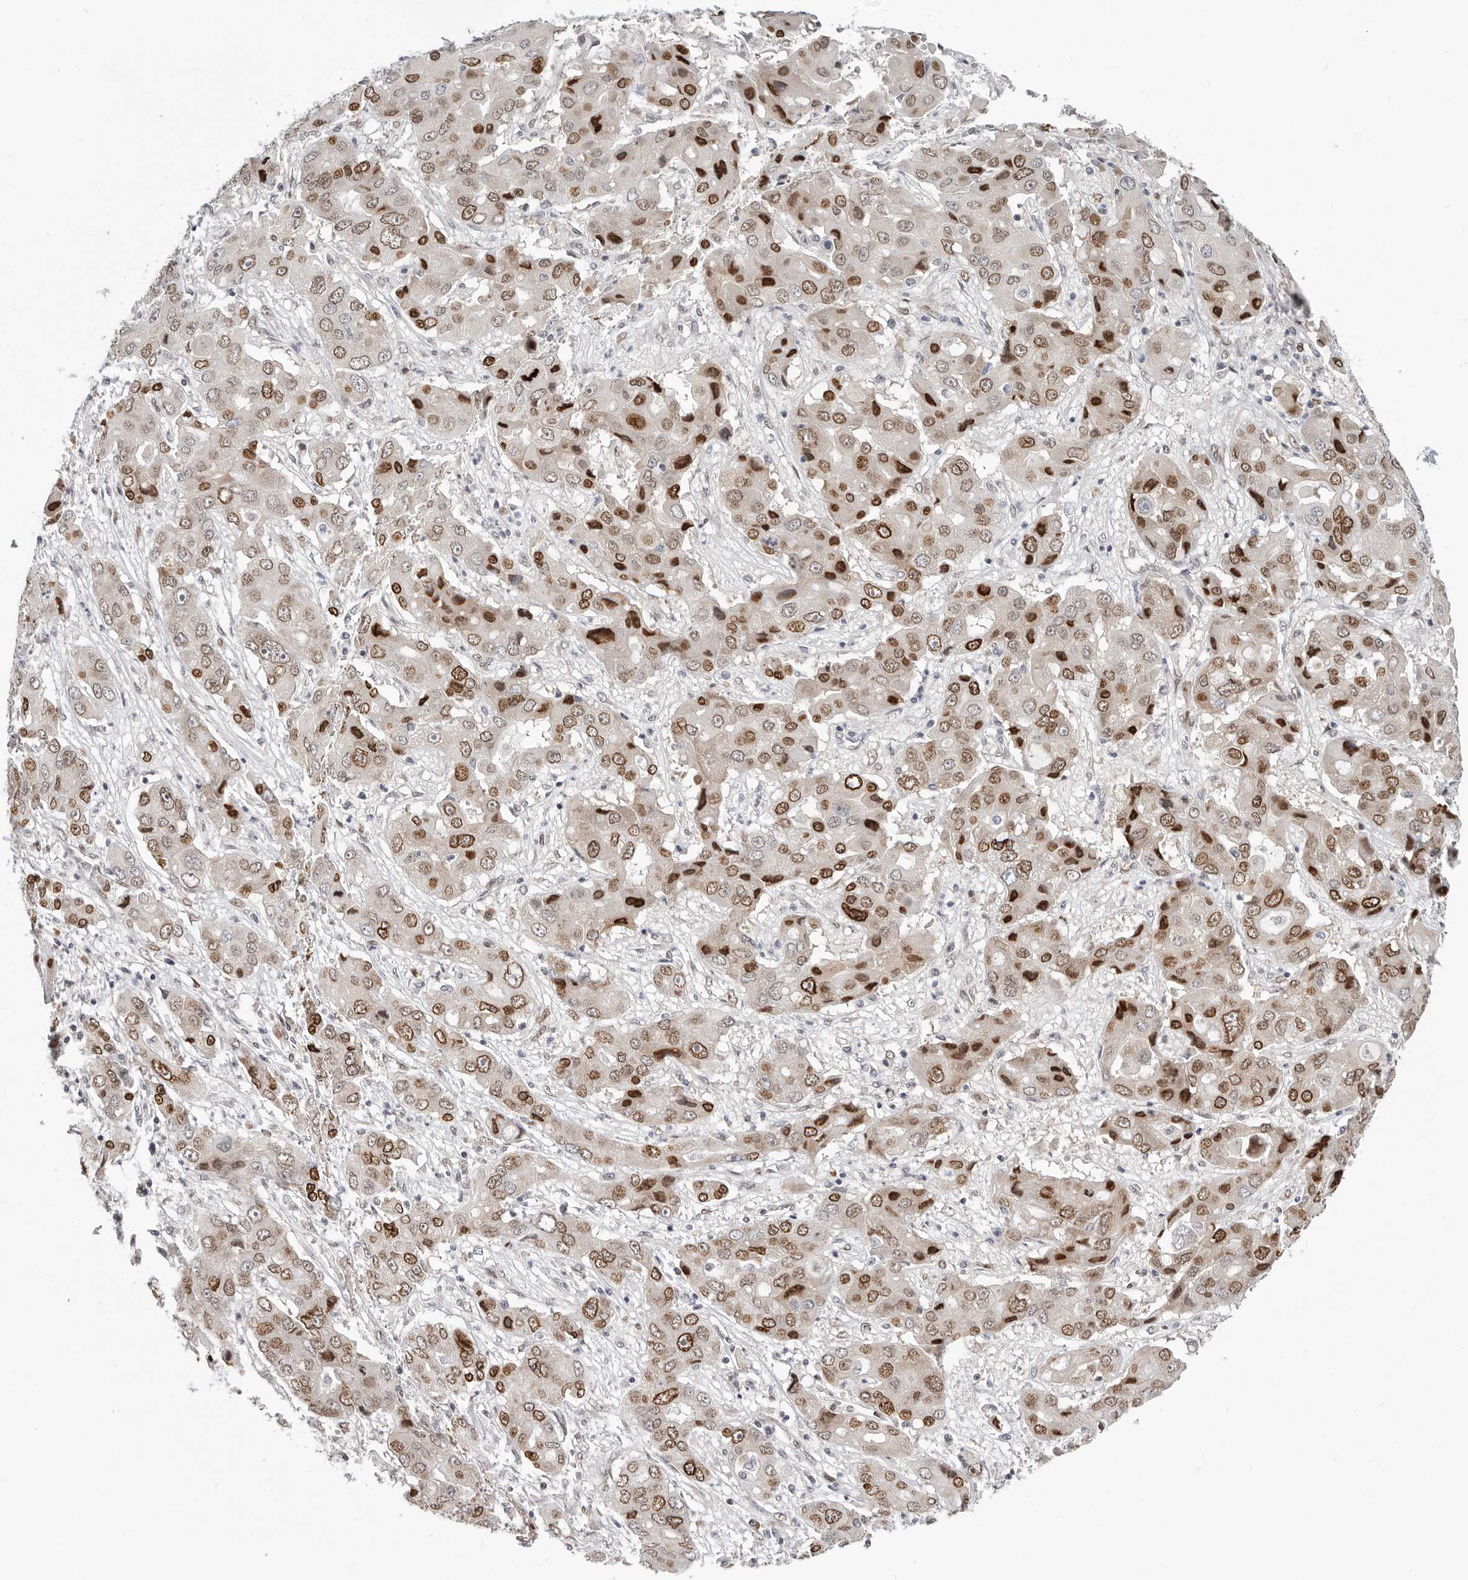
{"staining": {"intensity": "strong", "quantity": ">75%", "location": "nuclear"}, "tissue": "liver cancer", "cell_type": "Tumor cells", "image_type": "cancer", "snomed": [{"axis": "morphology", "description": "Cholangiocarcinoma"}, {"axis": "topography", "description": "Liver"}], "caption": "High-power microscopy captured an IHC histopathology image of cholangiocarcinoma (liver), revealing strong nuclear staining in about >75% of tumor cells.", "gene": "SRP19", "patient": {"sex": "male", "age": 67}}